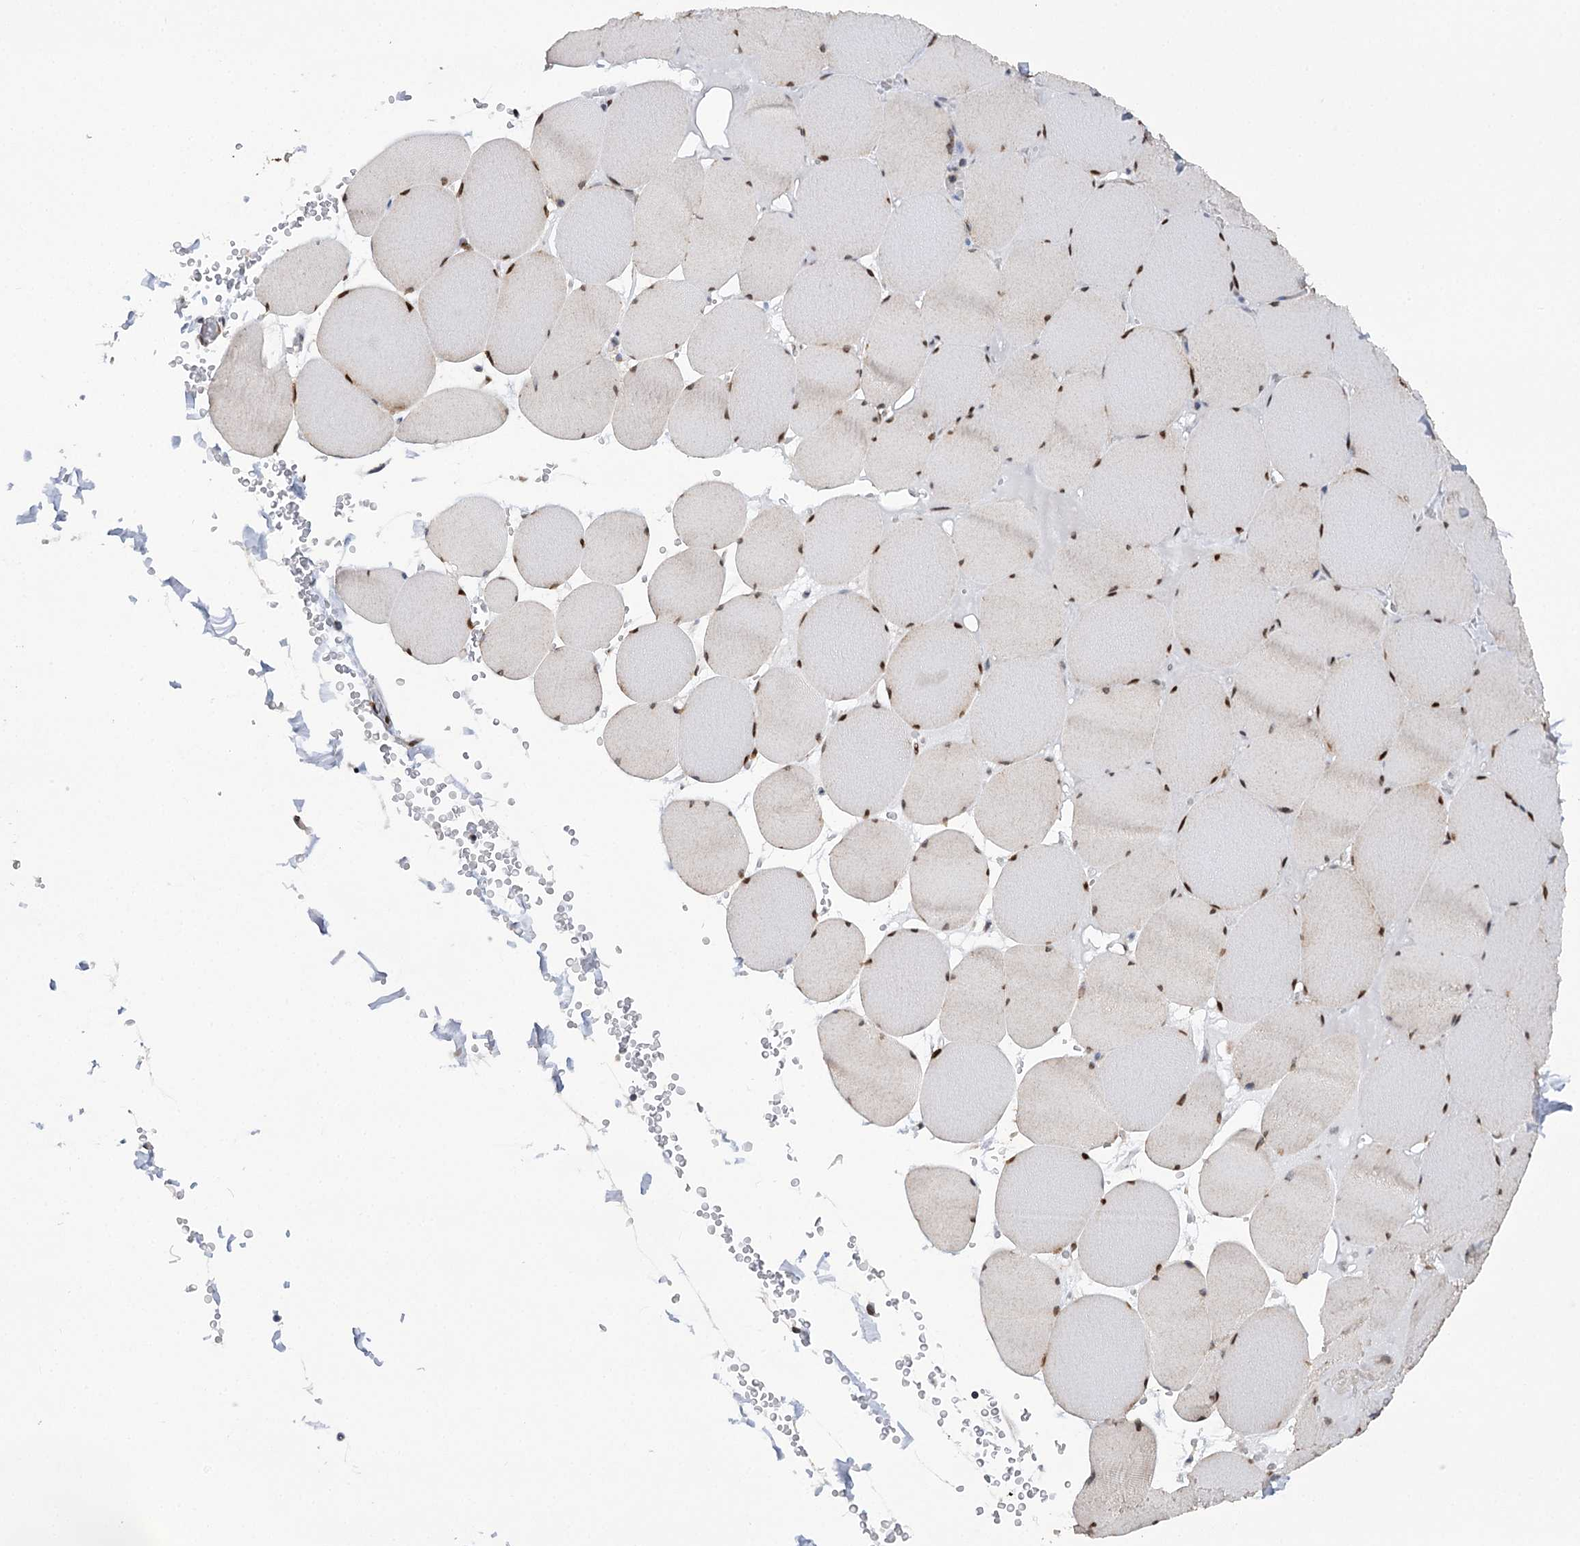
{"staining": {"intensity": "negative", "quantity": "none", "location": "none"}, "tissue": "skeletal muscle", "cell_type": "Myocytes", "image_type": "normal", "snomed": [{"axis": "morphology", "description": "Normal tissue, NOS"}, {"axis": "topography", "description": "Skeletal muscle"}, {"axis": "topography", "description": "Head-Neck"}], "caption": "This is an immunohistochemistry micrograph of normal skeletal muscle. There is no staining in myocytes.", "gene": "NFU1", "patient": {"sex": "male", "age": 66}}